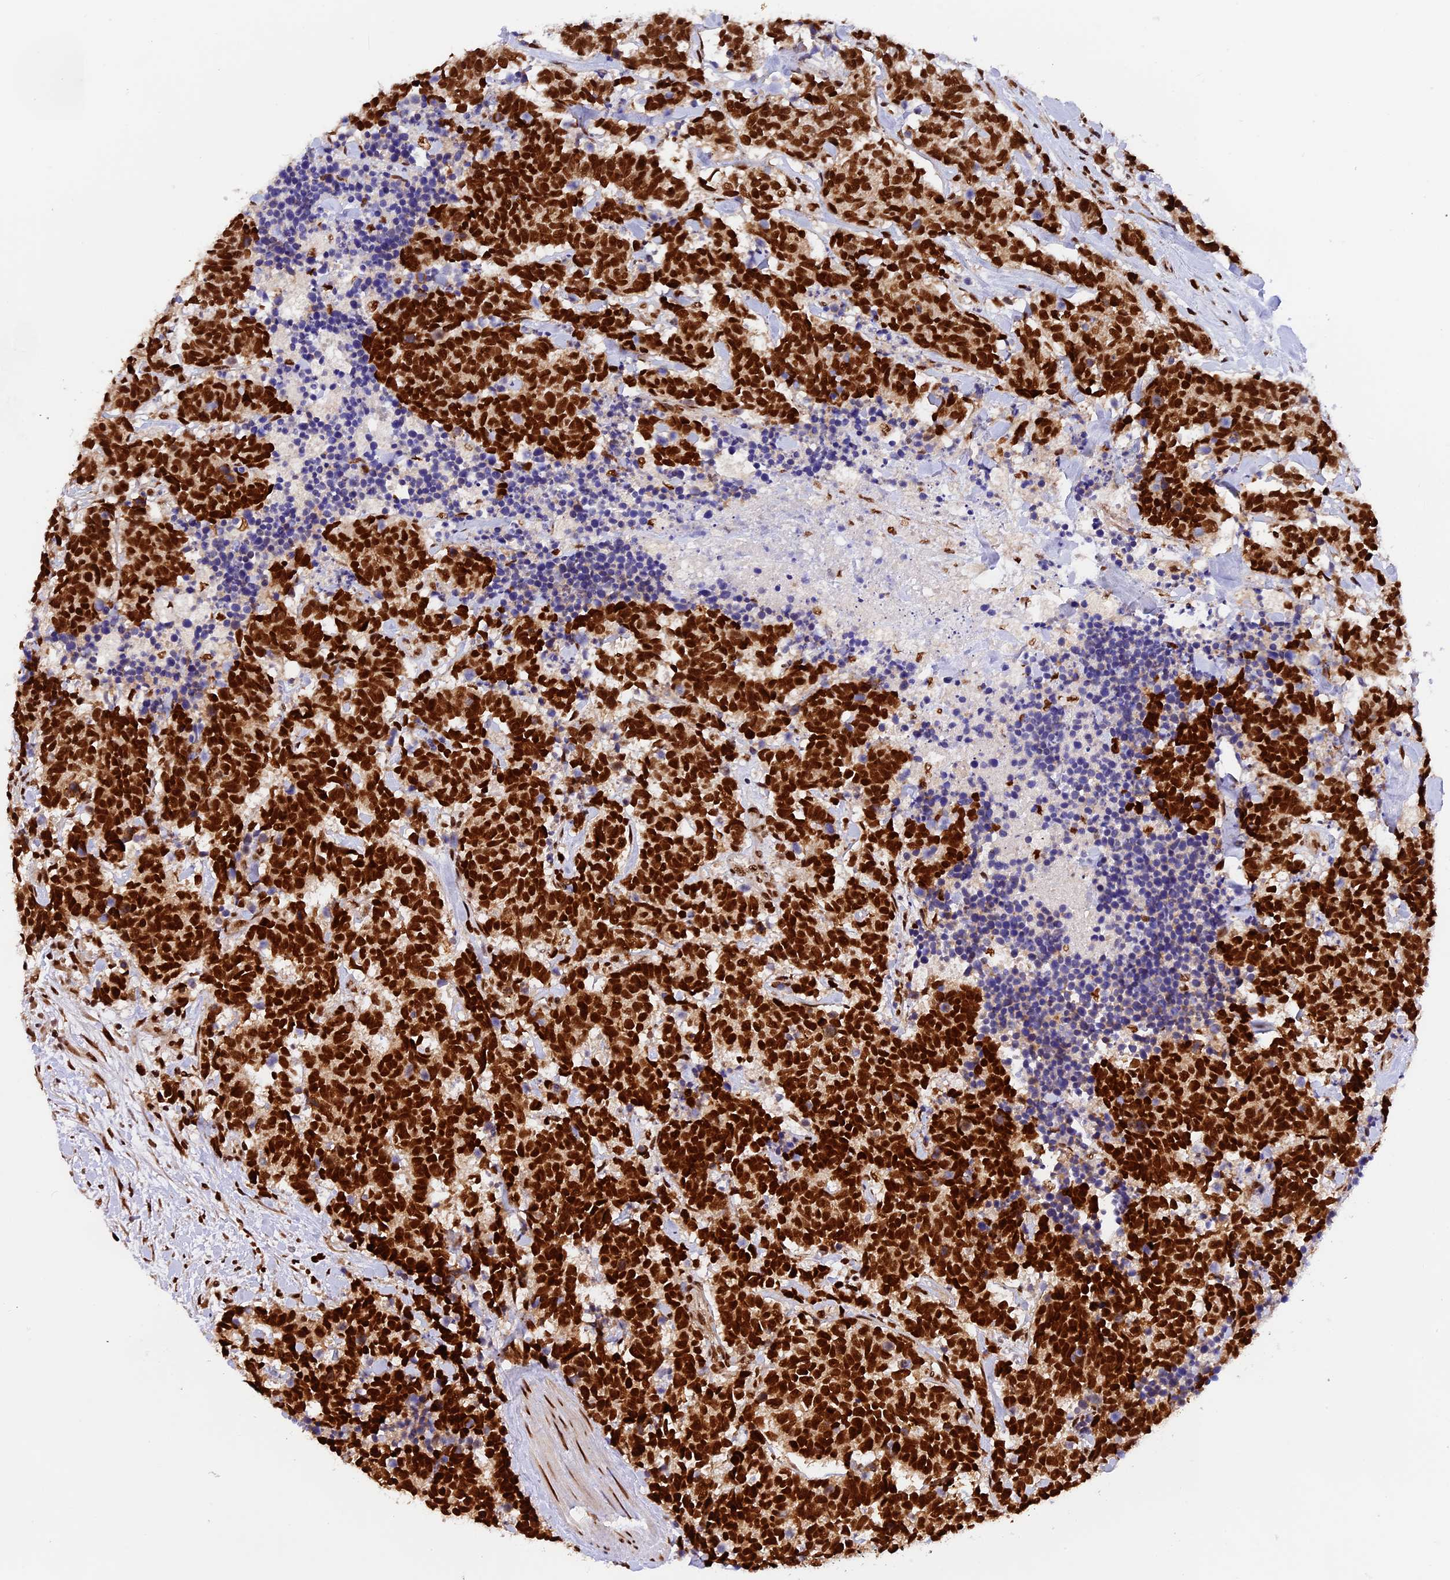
{"staining": {"intensity": "strong", "quantity": ">75%", "location": "nuclear"}, "tissue": "carcinoid", "cell_type": "Tumor cells", "image_type": "cancer", "snomed": [{"axis": "morphology", "description": "Carcinoma, NOS"}, {"axis": "morphology", "description": "Carcinoid, malignant, NOS"}, {"axis": "topography", "description": "Prostate"}], "caption": "Immunohistochemistry (IHC) (DAB) staining of human malignant carcinoid exhibits strong nuclear protein expression in approximately >75% of tumor cells.", "gene": "RAMAC", "patient": {"sex": "male", "age": 57}}